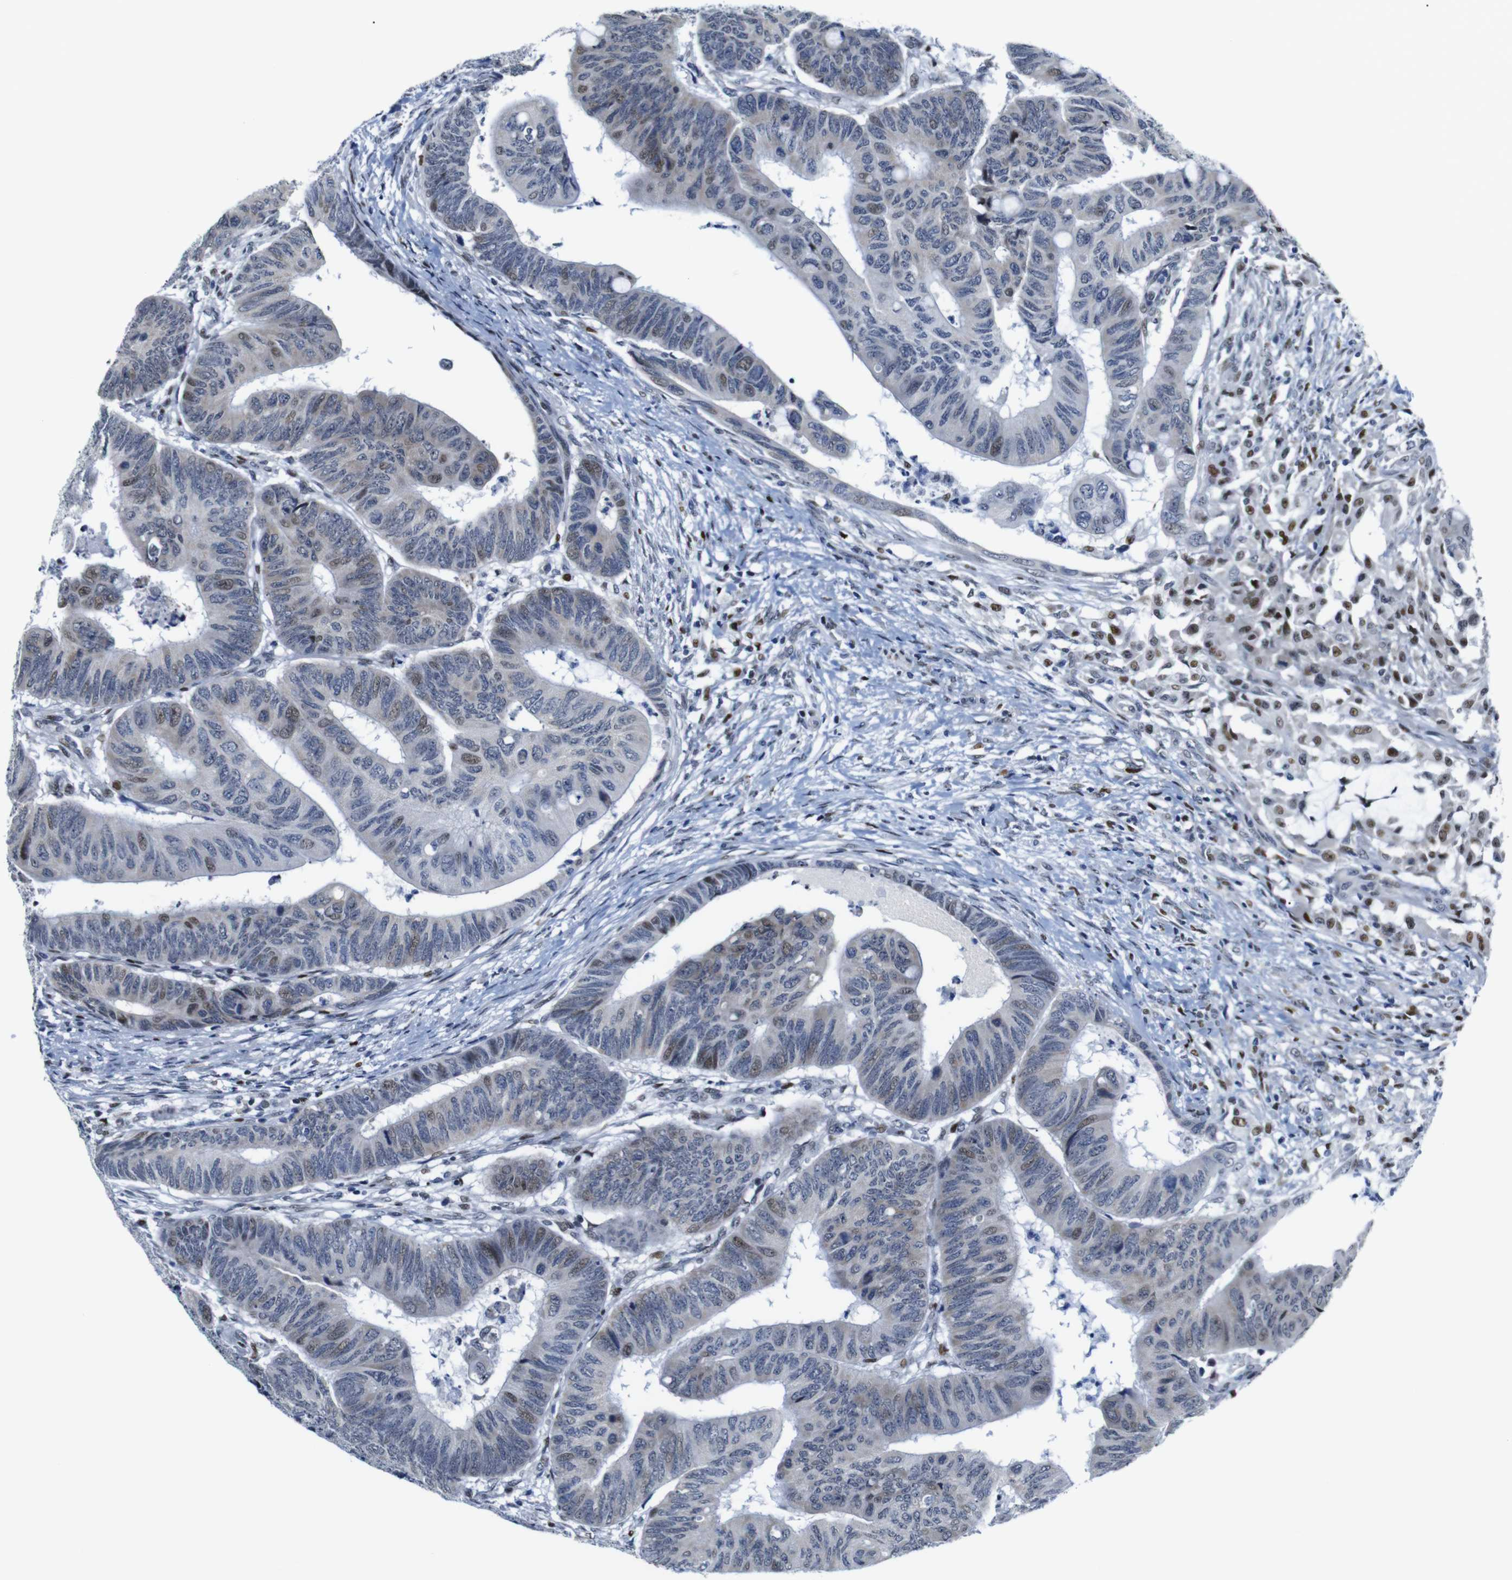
{"staining": {"intensity": "weak", "quantity": "<25%", "location": "nuclear"}, "tissue": "colorectal cancer", "cell_type": "Tumor cells", "image_type": "cancer", "snomed": [{"axis": "morphology", "description": "Normal tissue, NOS"}, {"axis": "morphology", "description": "Adenocarcinoma, NOS"}, {"axis": "topography", "description": "Rectum"}, {"axis": "topography", "description": "Peripheral nerve tissue"}], "caption": "A photomicrograph of colorectal adenocarcinoma stained for a protein reveals no brown staining in tumor cells.", "gene": "GATA6", "patient": {"sex": "male", "age": 92}}